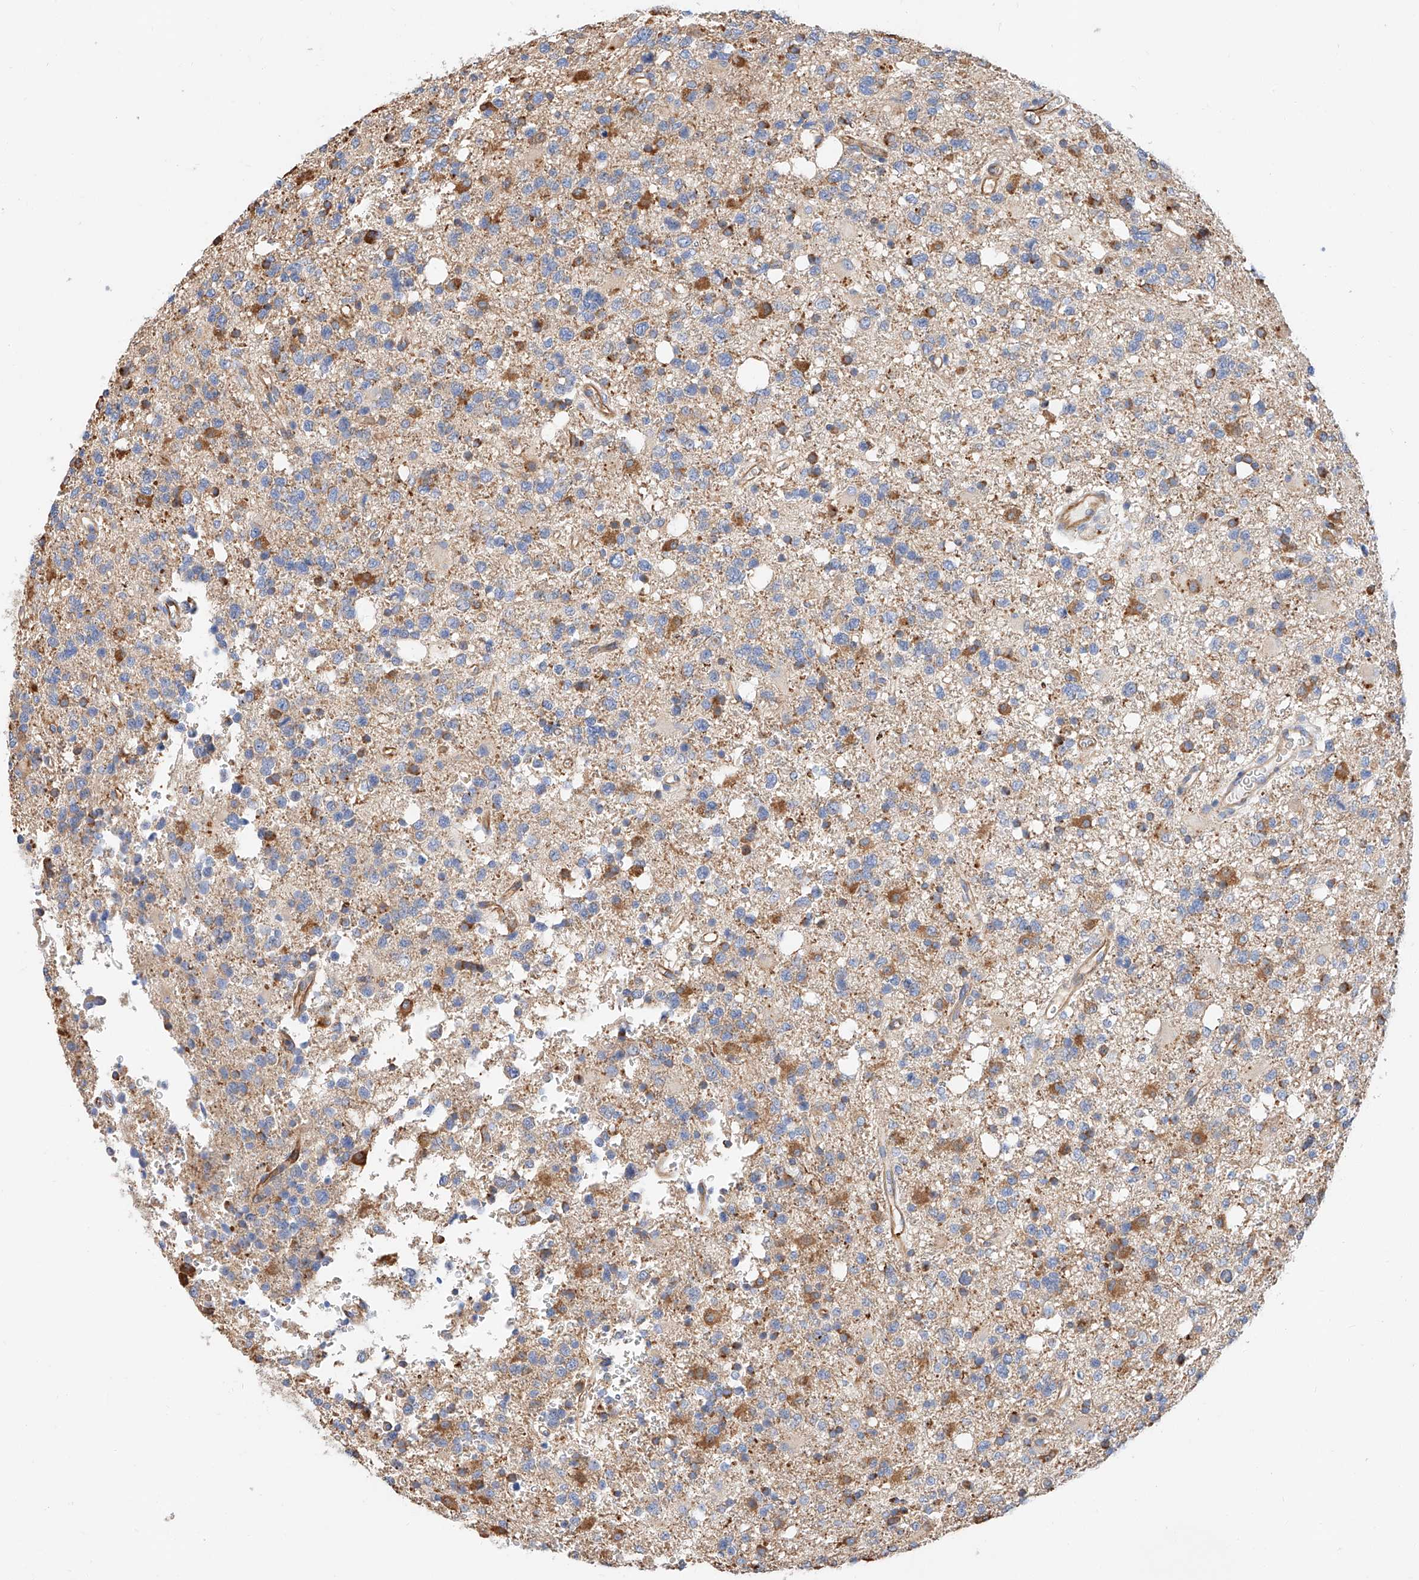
{"staining": {"intensity": "moderate", "quantity": "<25%", "location": "cytoplasmic/membranous"}, "tissue": "glioma", "cell_type": "Tumor cells", "image_type": "cancer", "snomed": [{"axis": "morphology", "description": "Glioma, malignant, High grade"}, {"axis": "topography", "description": "Brain"}], "caption": "High-magnification brightfield microscopy of malignant high-grade glioma stained with DAB (brown) and counterstained with hematoxylin (blue). tumor cells exhibit moderate cytoplasmic/membranous staining is seen in about<25% of cells.", "gene": "GLMN", "patient": {"sex": "female", "age": 62}}